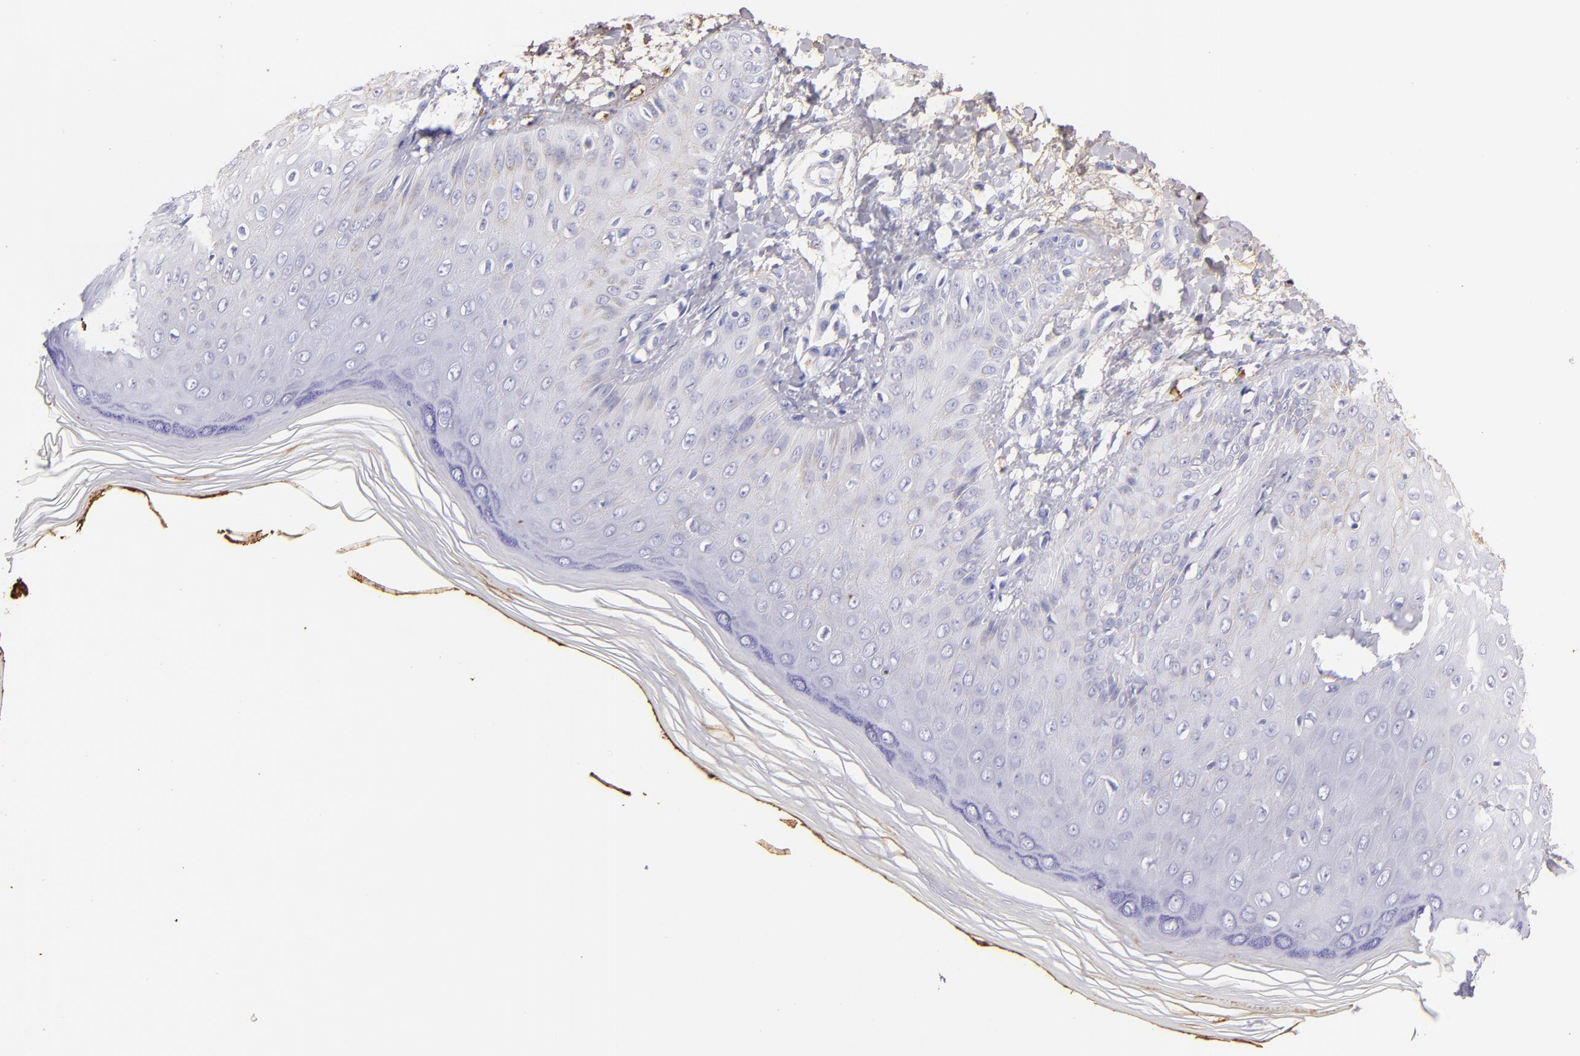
{"staining": {"intensity": "weak", "quantity": "25%-75%", "location": "cytoplasmic/membranous"}, "tissue": "skin", "cell_type": "Epidermal cells", "image_type": "normal", "snomed": [{"axis": "morphology", "description": "Normal tissue, NOS"}, {"axis": "morphology", "description": "Inflammation, NOS"}, {"axis": "topography", "description": "Soft tissue"}, {"axis": "topography", "description": "Anal"}], "caption": "Protein expression analysis of benign human skin reveals weak cytoplasmic/membranous expression in about 25%-75% of epidermal cells. (Stains: DAB in brown, nuclei in blue, Microscopy: brightfield microscopy at high magnification).", "gene": "FGB", "patient": {"sex": "female", "age": 15}}